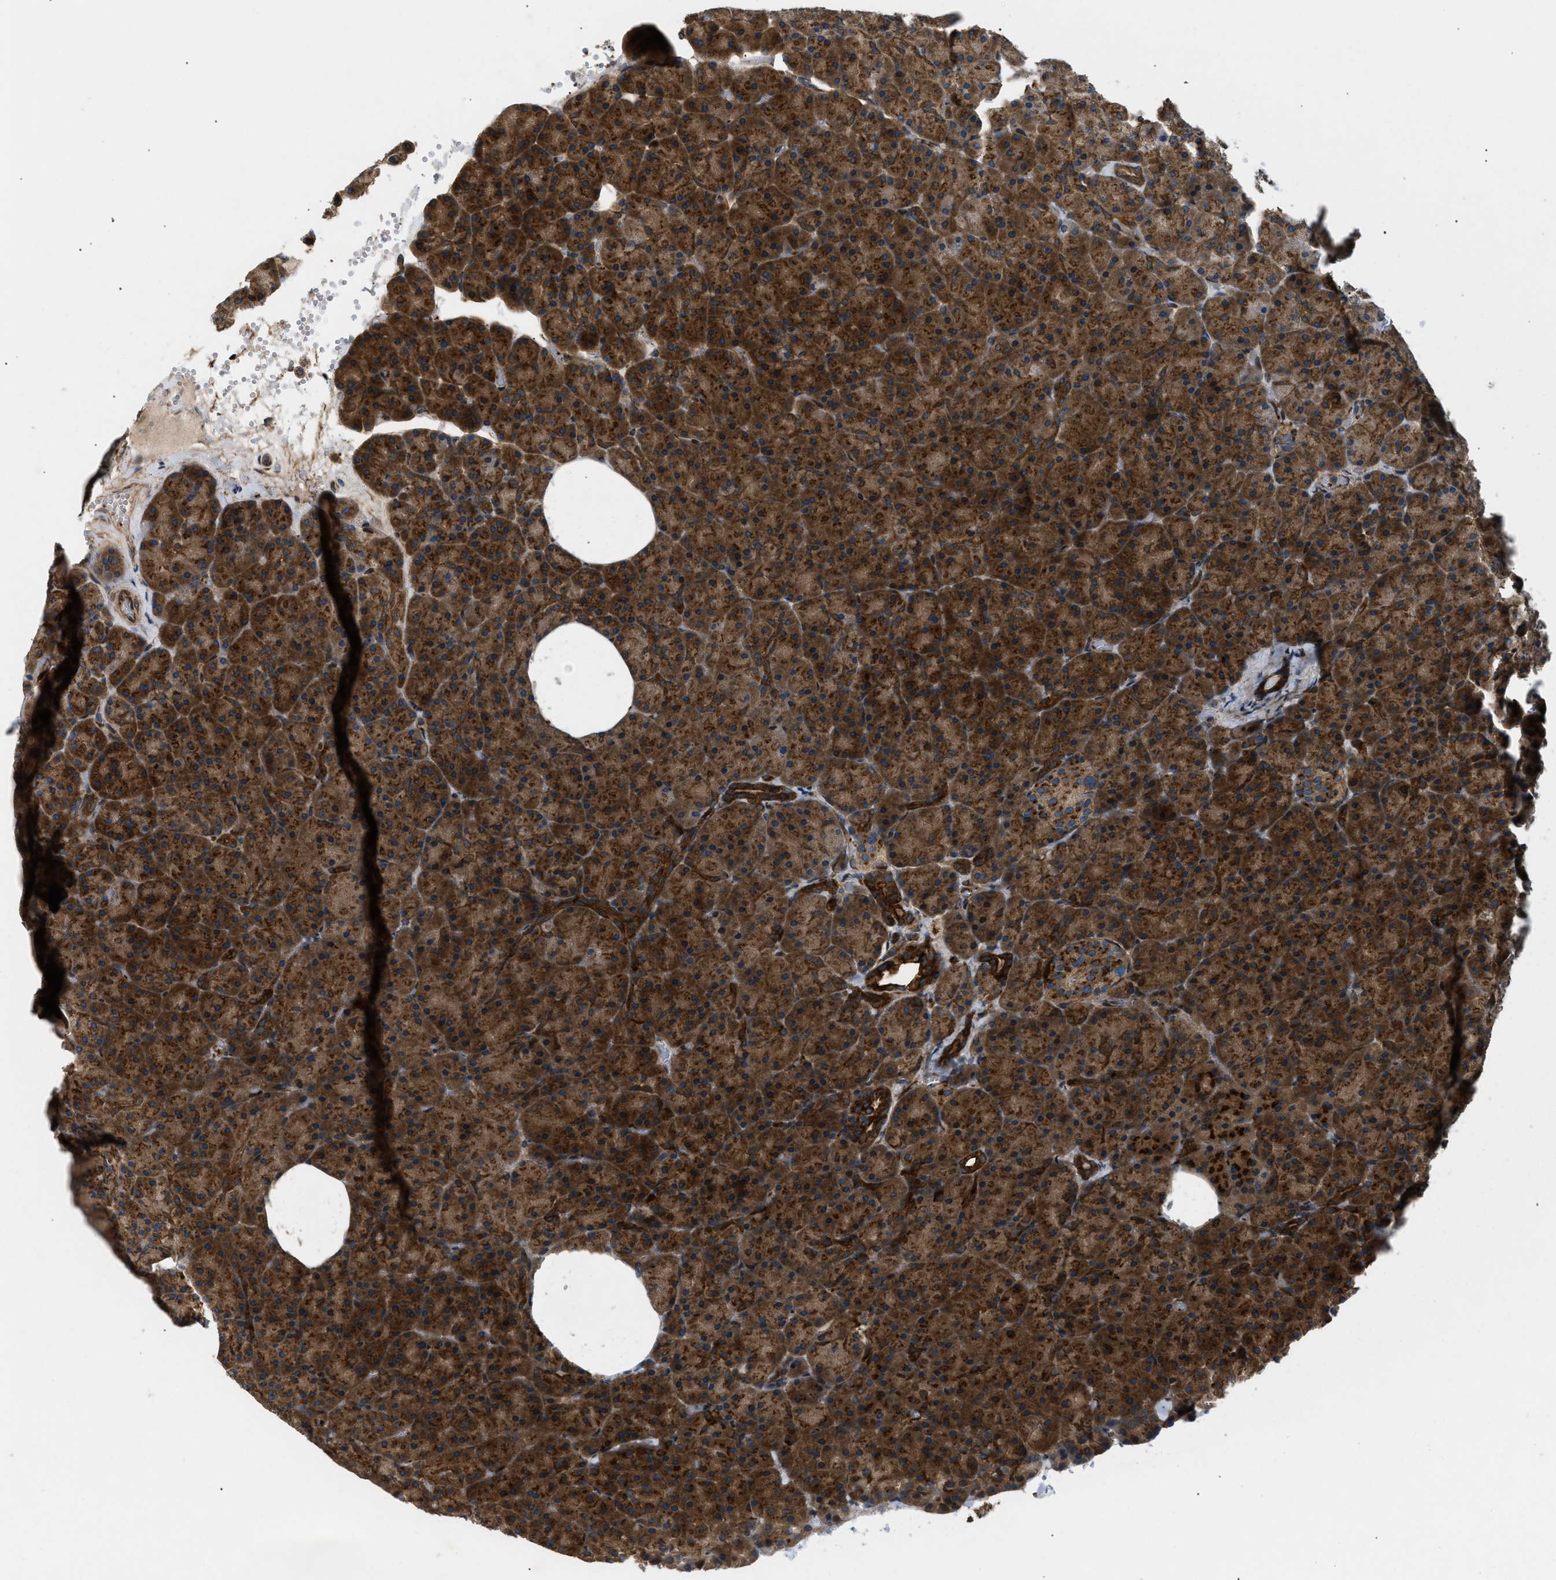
{"staining": {"intensity": "strong", "quantity": ">75%", "location": "cytoplasmic/membranous"}, "tissue": "pancreas", "cell_type": "Exocrine glandular cells", "image_type": "normal", "snomed": [{"axis": "morphology", "description": "Normal tissue, NOS"}, {"axis": "topography", "description": "Pancreas"}], "caption": "This micrograph demonstrates immunohistochemistry (IHC) staining of normal pancreas, with high strong cytoplasmic/membranous positivity in about >75% of exocrine glandular cells.", "gene": "LYSMD3", "patient": {"sex": "female", "age": 35}}